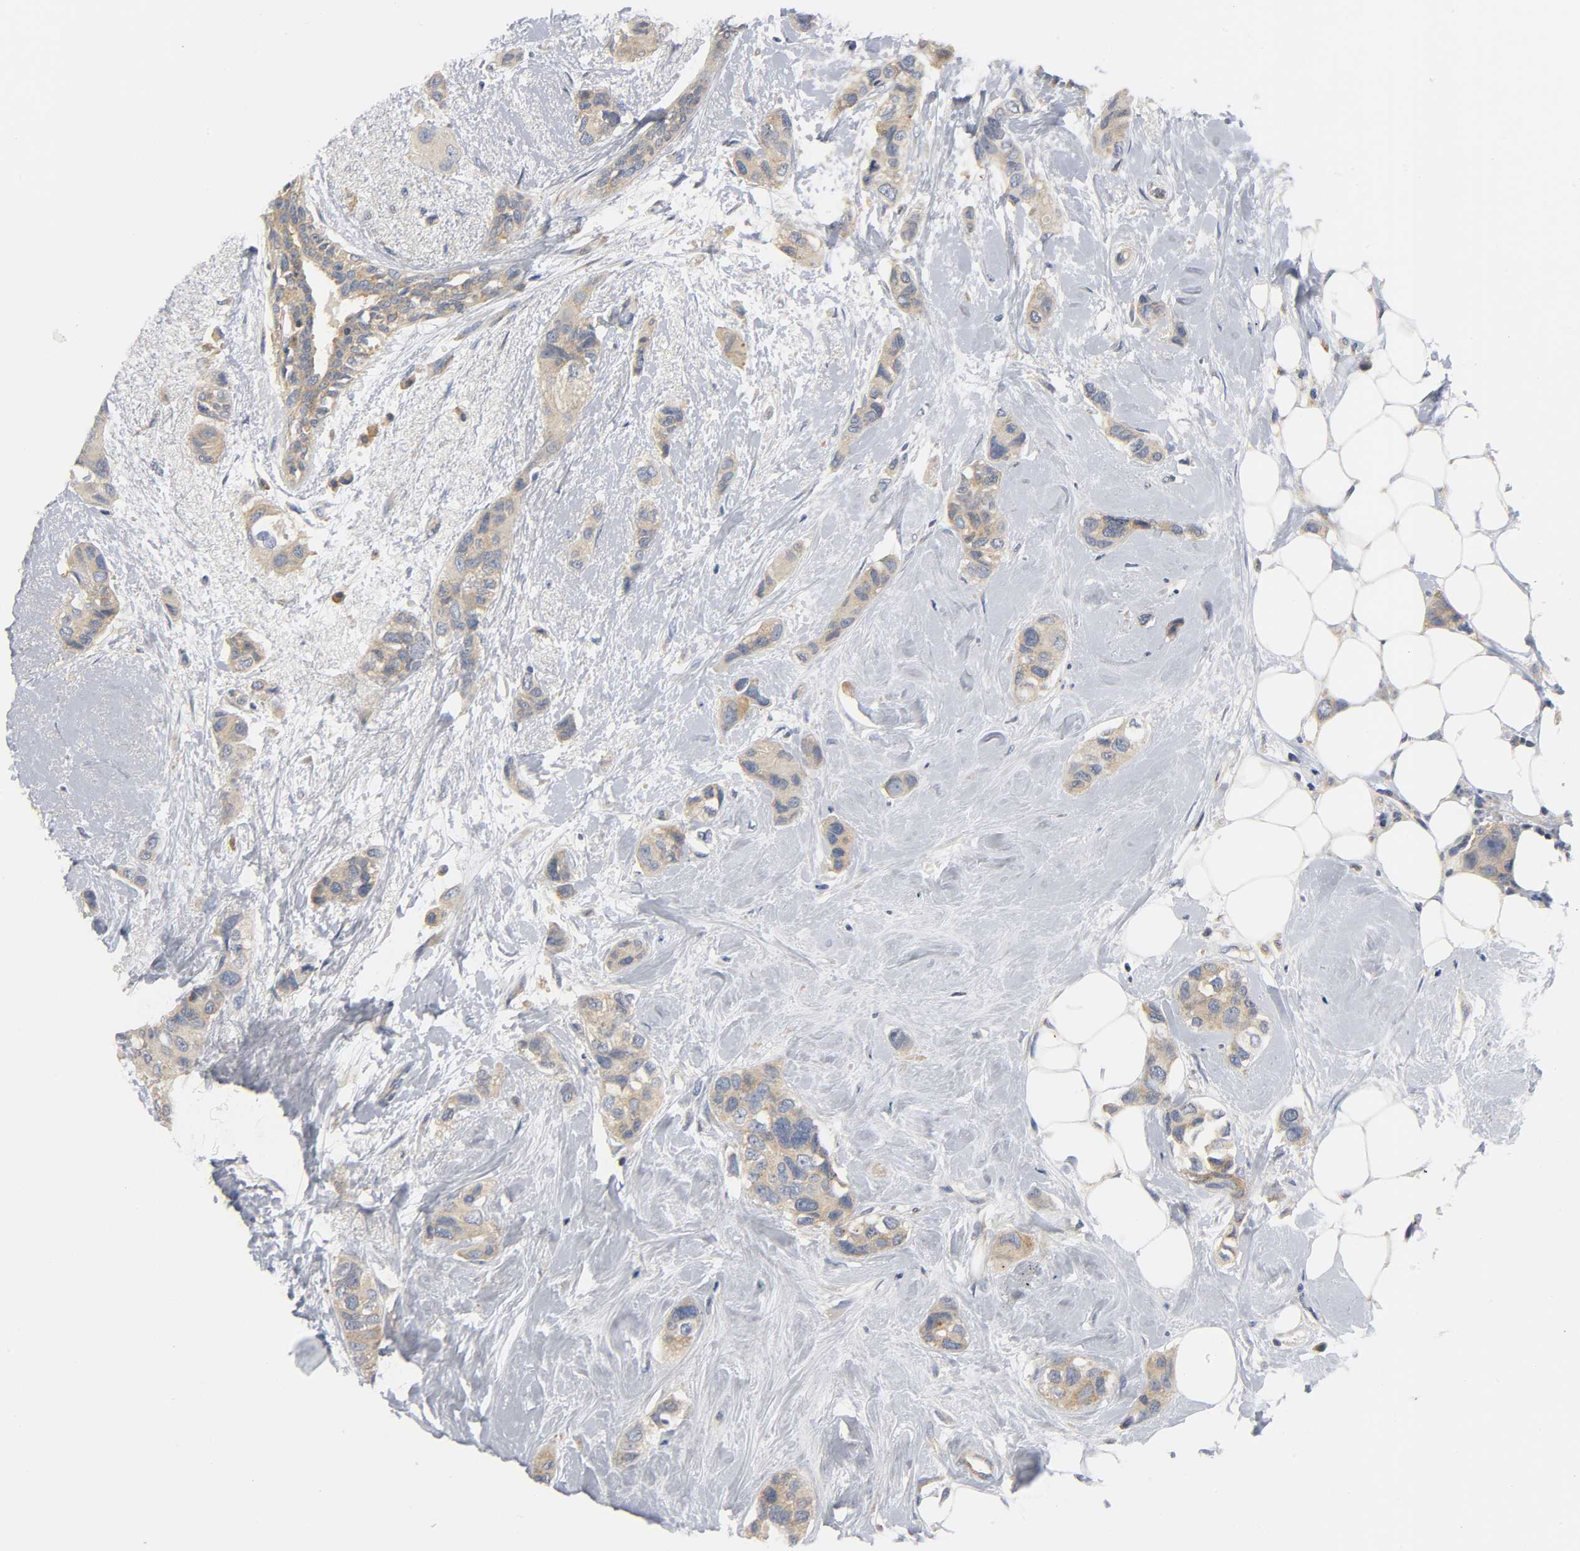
{"staining": {"intensity": "weak", "quantity": ">75%", "location": "cytoplasmic/membranous"}, "tissue": "breast cancer", "cell_type": "Tumor cells", "image_type": "cancer", "snomed": [{"axis": "morphology", "description": "Duct carcinoma"}, {"axis": "topography", "description": "Breast"}], "caption": "A brown stain highlights weak cytoplasmic/membranous expression of a protein in breast cancer tumor cells.", "gene": "HDAC6", "patient": {"sex": "female", "age": 51}}